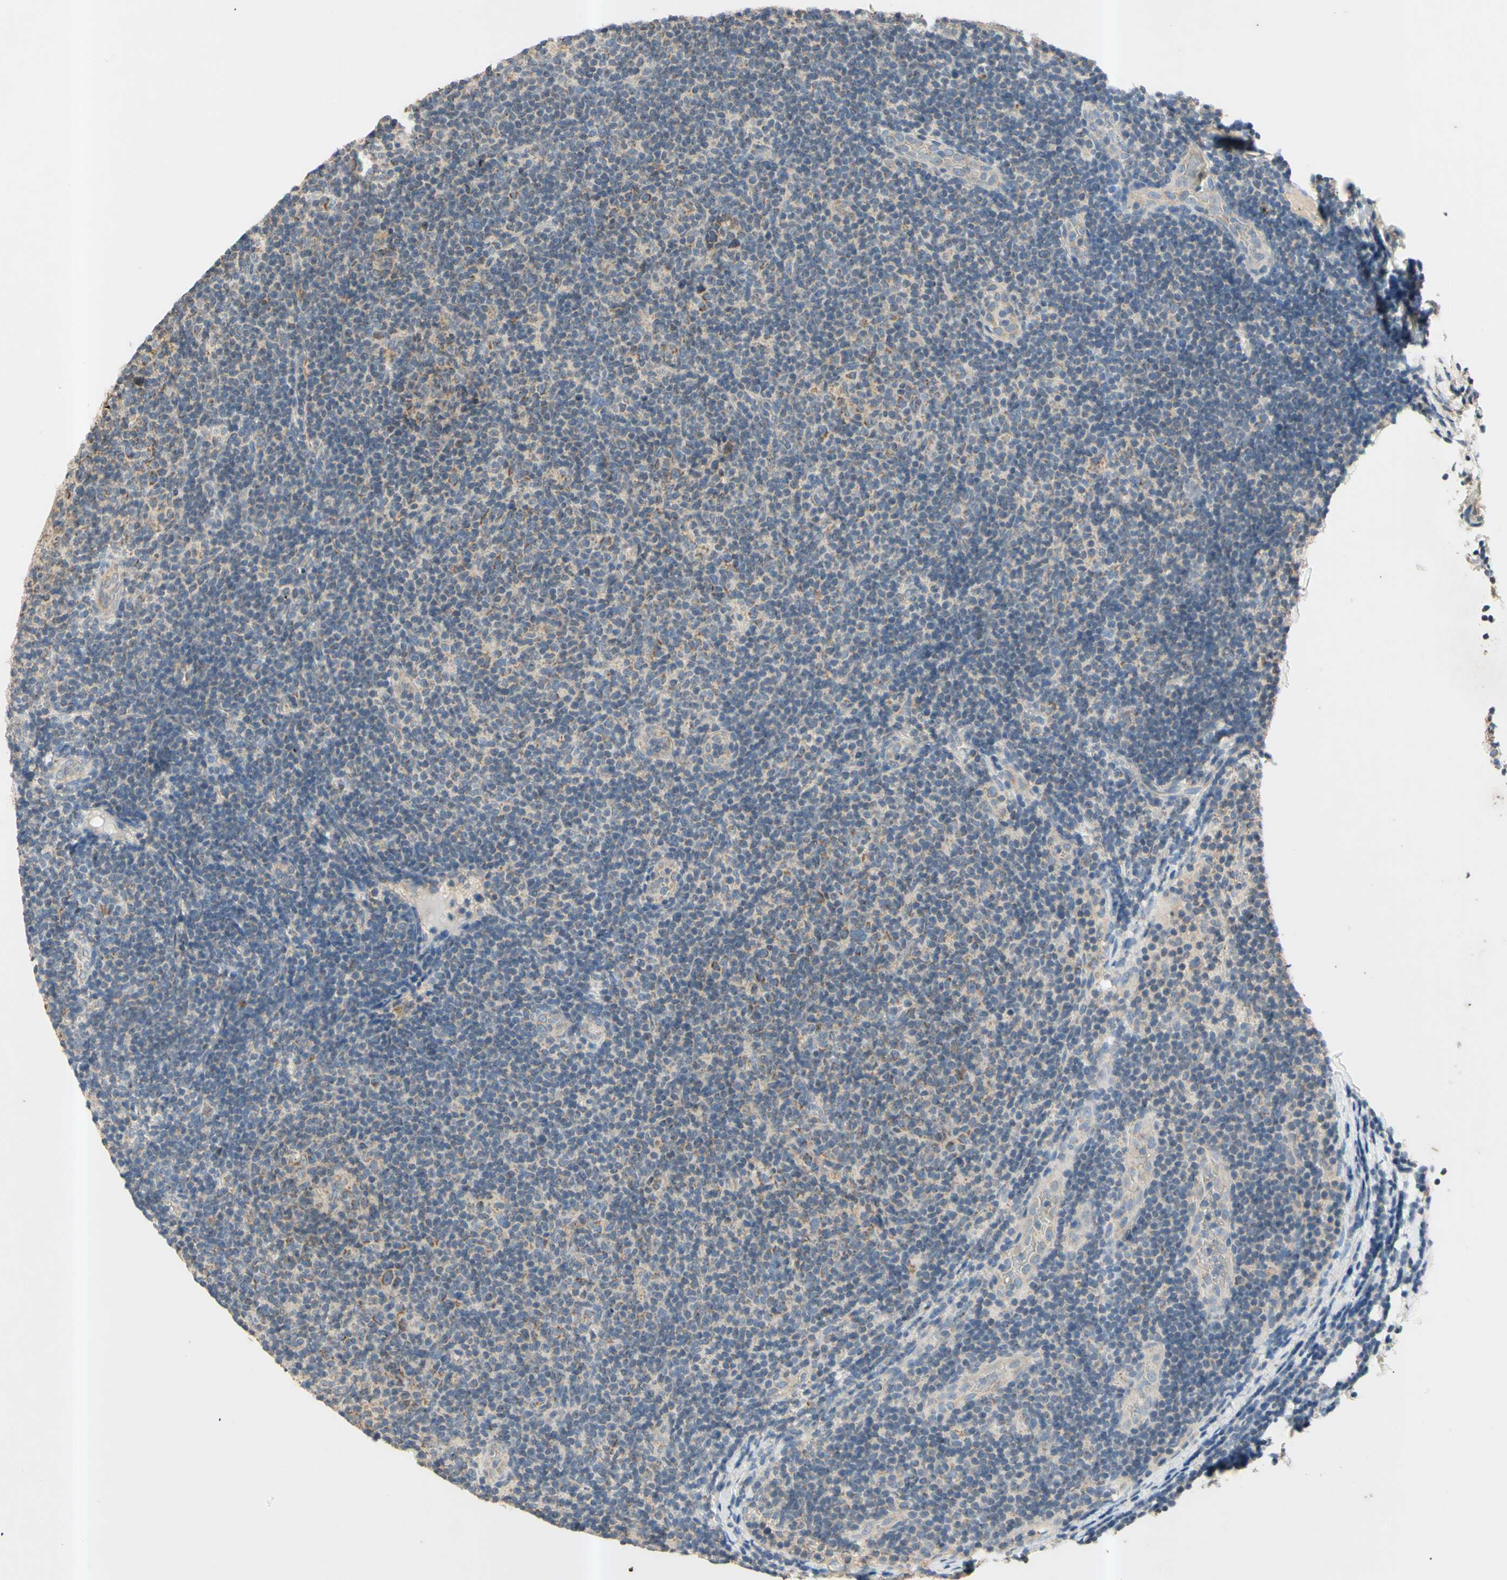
{"staining": {"intensity": "weak", "quantity": "25%-75%", "location": "cytoplasmic/membranous"}, "tissue": "lymphoma", "cell_type": "Tumor cells", "image_type": "cancer", "snomed": [{"axis": "morphology", "description": "Malignant lymphoma, non-Hodgkin's type, Low grade"}, {"axis": "topography", "description": "Lymph node"}], "caption": "IHC photomicrograph of human low-grade malignant lymphoma, non-Hodgkin's type stained for a protein (brown), which reveals low levels of weak cytoplasmic/membranous positivity in about 25%-75% of tumor cells.", "gene": "PTGIS", "patient": {"sex": "male", "age": 83}}